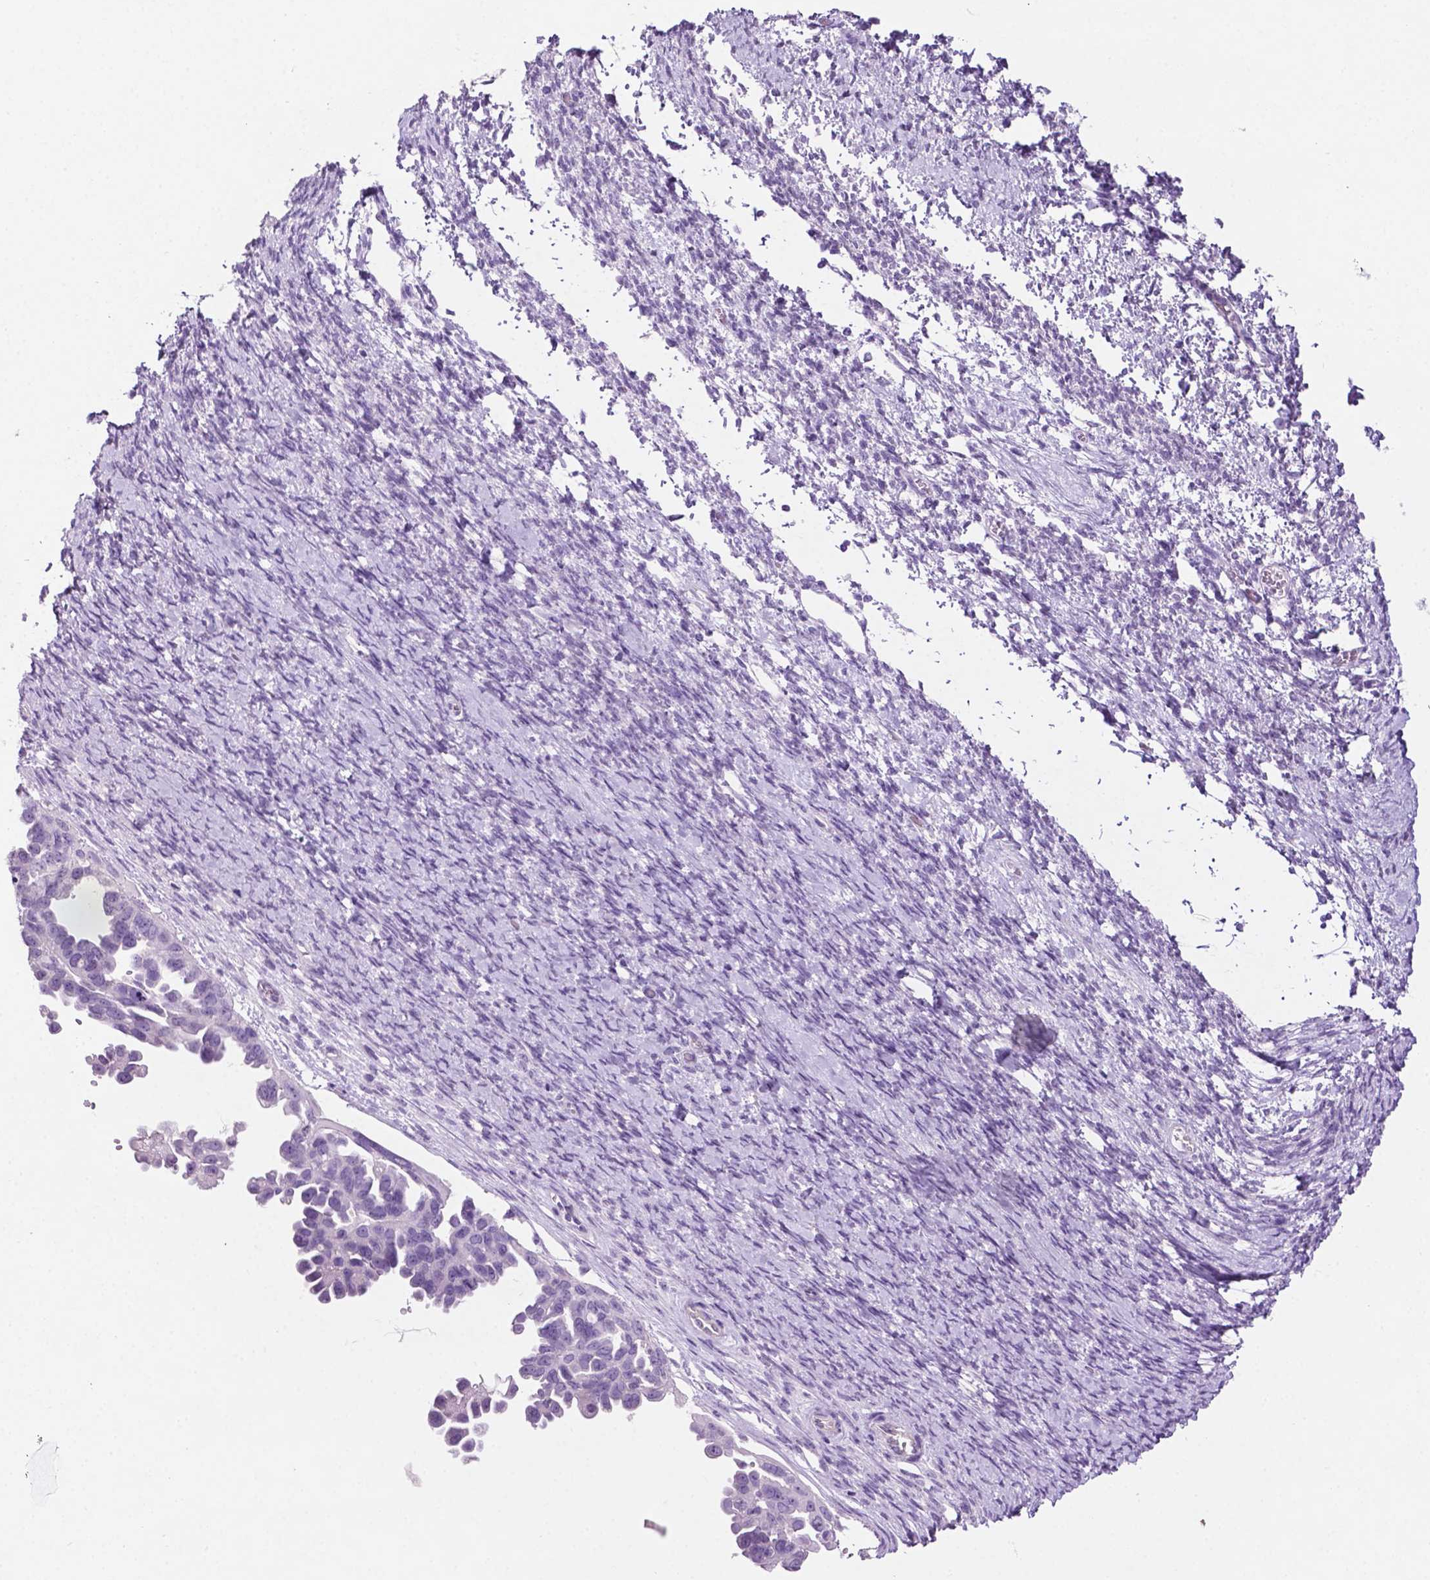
{"staining": {"intensity": "negative", "quantity": "none", "location": "none"}, "tissue": "ovarian cancer", "cell_type": "Tumor cells", "image_type": "cancer", "snomed": [{"axis": "morphology", "description": "Cystadenocarcinoma, serous, NOS"}, {"axis": "topography", "description": "Ovary"}], "caption": "Protein analysis of ovarian serous cystadenocarcinoma shows no significant staining in tumor cells. The staining is performed using DAB brown chromogen with nuclei counter-stained in using hematoxylin.", "gene": "PHGR1", "patient": {"sex": "female", "age": 53}}